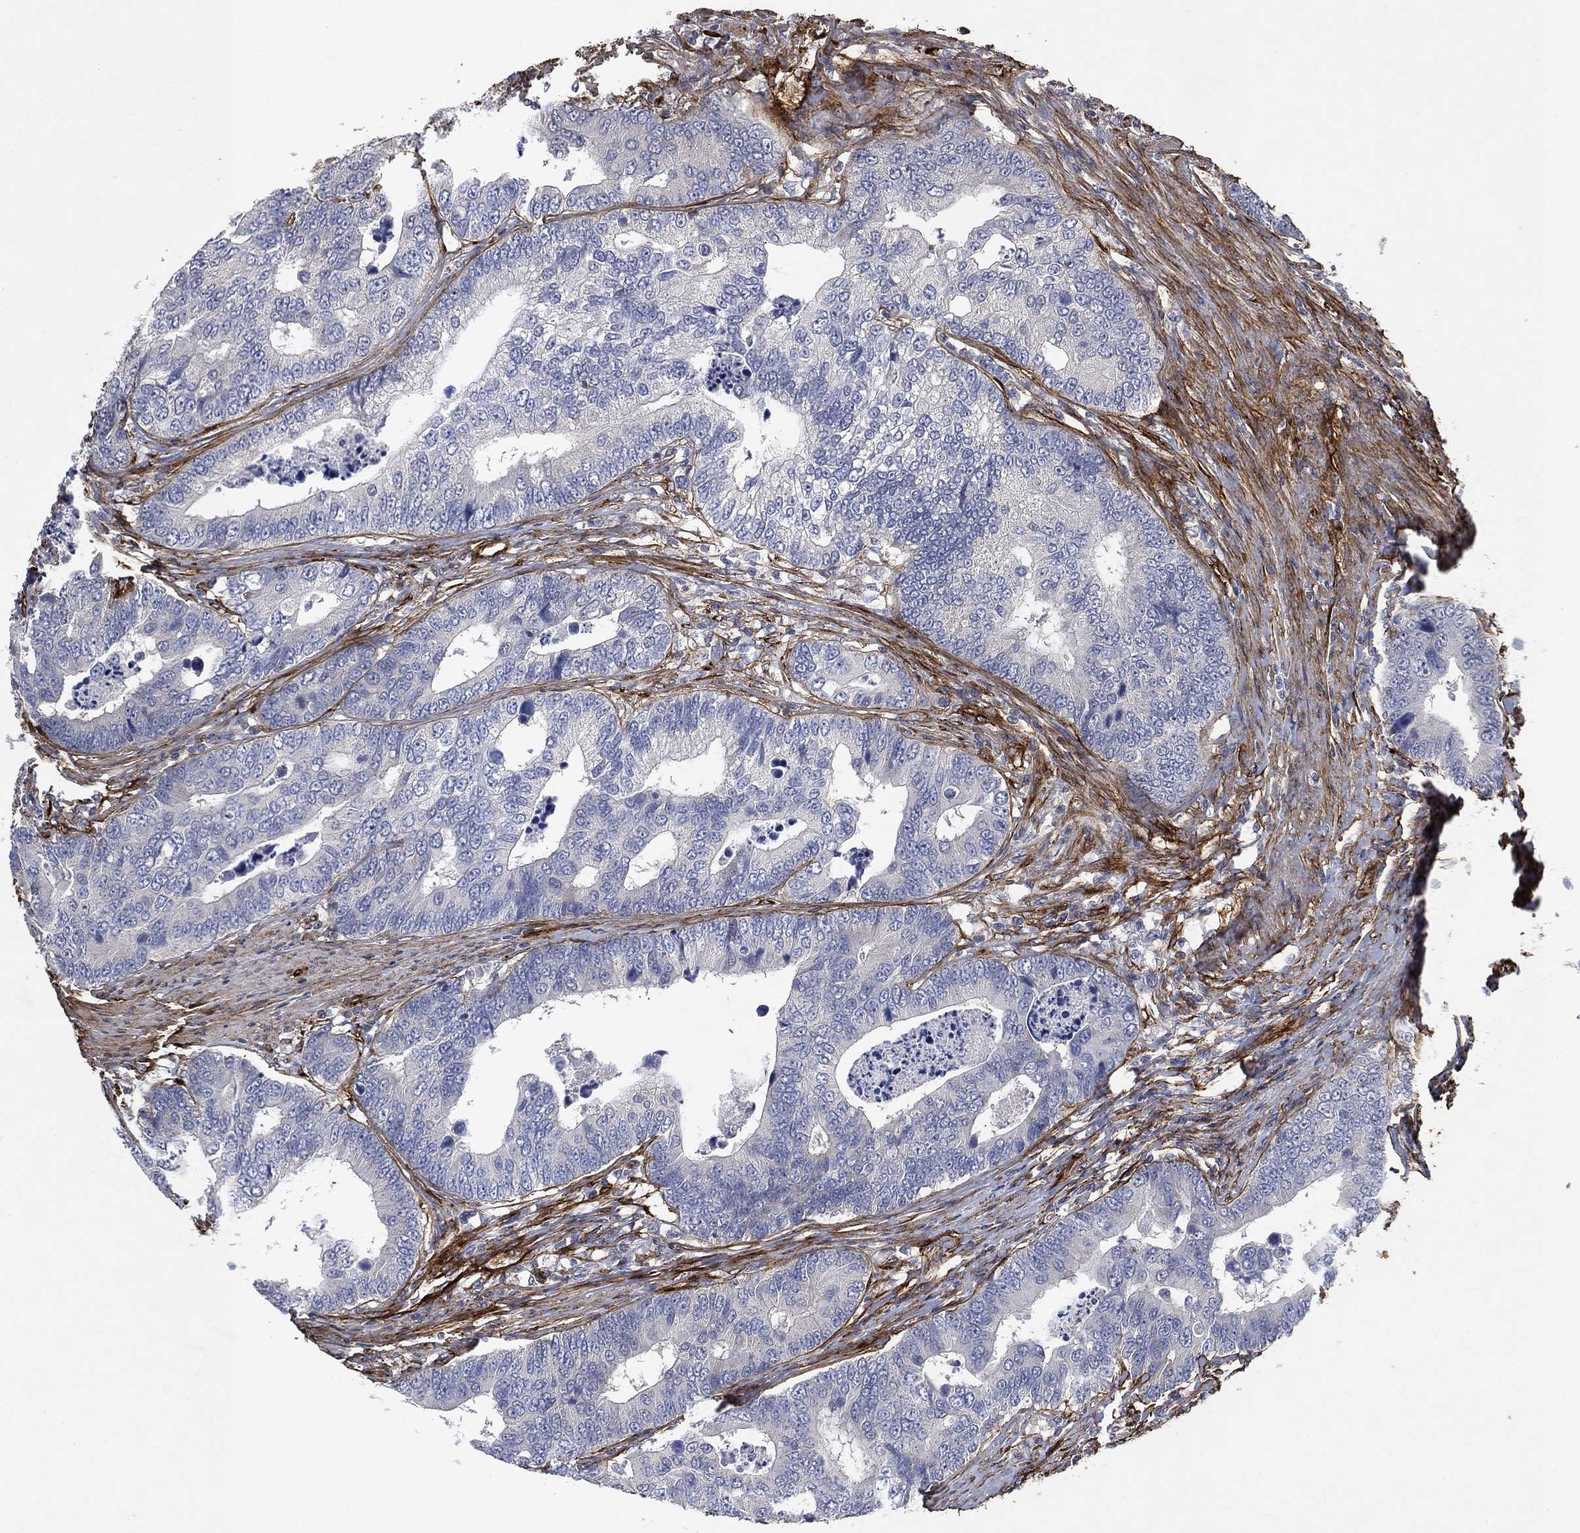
{"staining": {"intensity": "negative", "quantity": "none", "location": "none"}, "tissue": "colorectal cancer", "cell_type": "Tumor cells", "image_type": "cancer", "snomed": [{"axis": "morphology", "description": "Adenocarcinoma, NOS"}, {"axis": "topography", "description": "Colon"}], "caption": "Tumor cells are negative for brown protein staining in colorectal cancer (adenocarcinoma).", "gene": "COL4A2", "patient": {"sex": "female", "age": 72}}